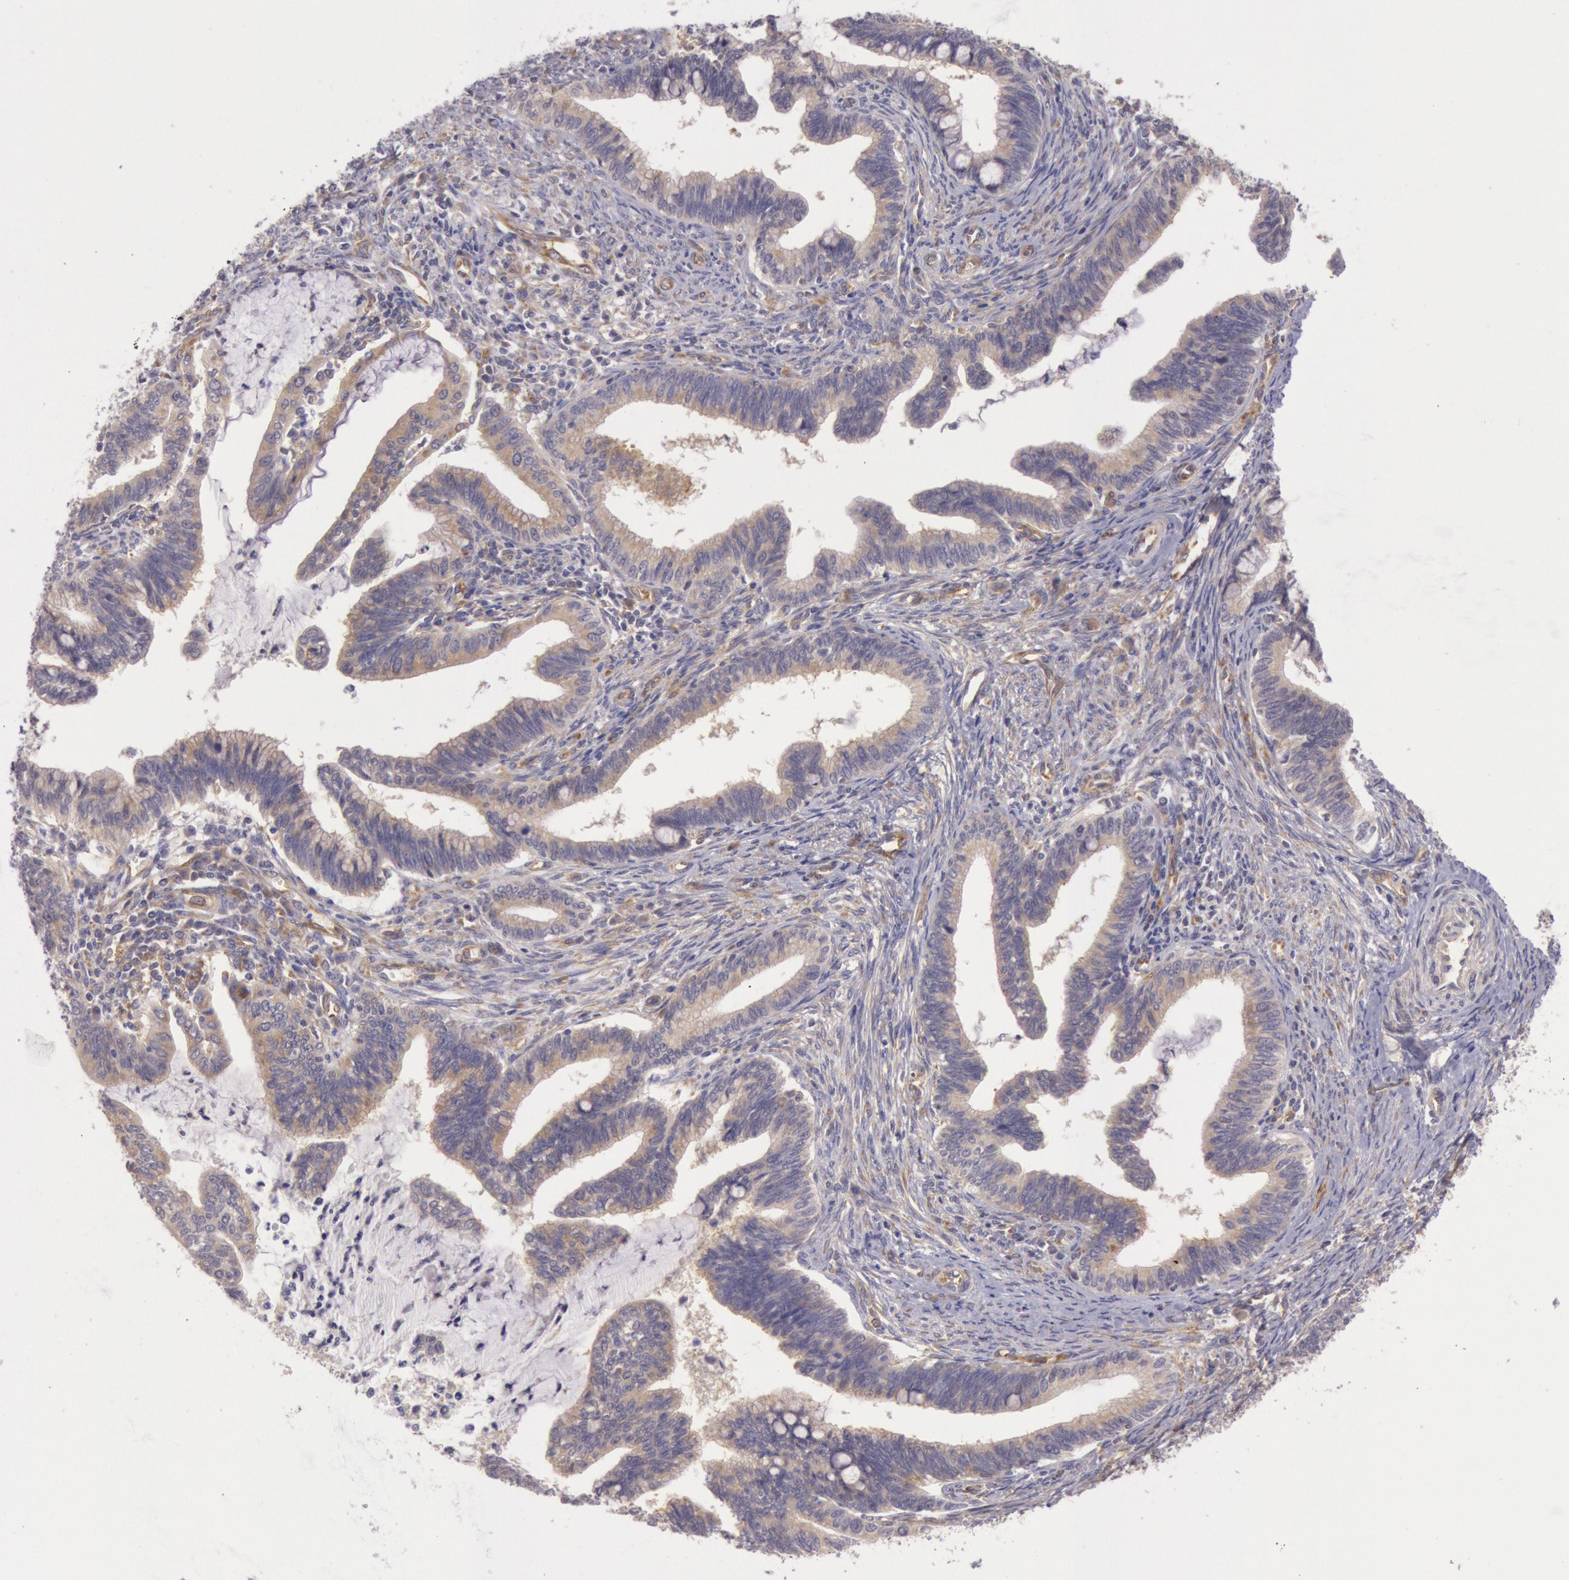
{"staining": {"intensity": "weak", "quantity": ">75%", "location": "cytoplasmic/membranous"}, "tissue": "cervical cancer", "cell_type": "Tumor cells", "image_type": "cancer", "snomed": [{"axis": "morphology", "description": "Adenocarcinoma, NOS"}, {"axis": "topography", "description": "Cervix"}], "caption": "Protein analysis of adenocarcinoma (cervical) tissue displays weak cytoplasmic/membranous positivity in about >75% of tumor cells.", "gene": "CHUK", "patient": {"sex": "female", "age": 36}}